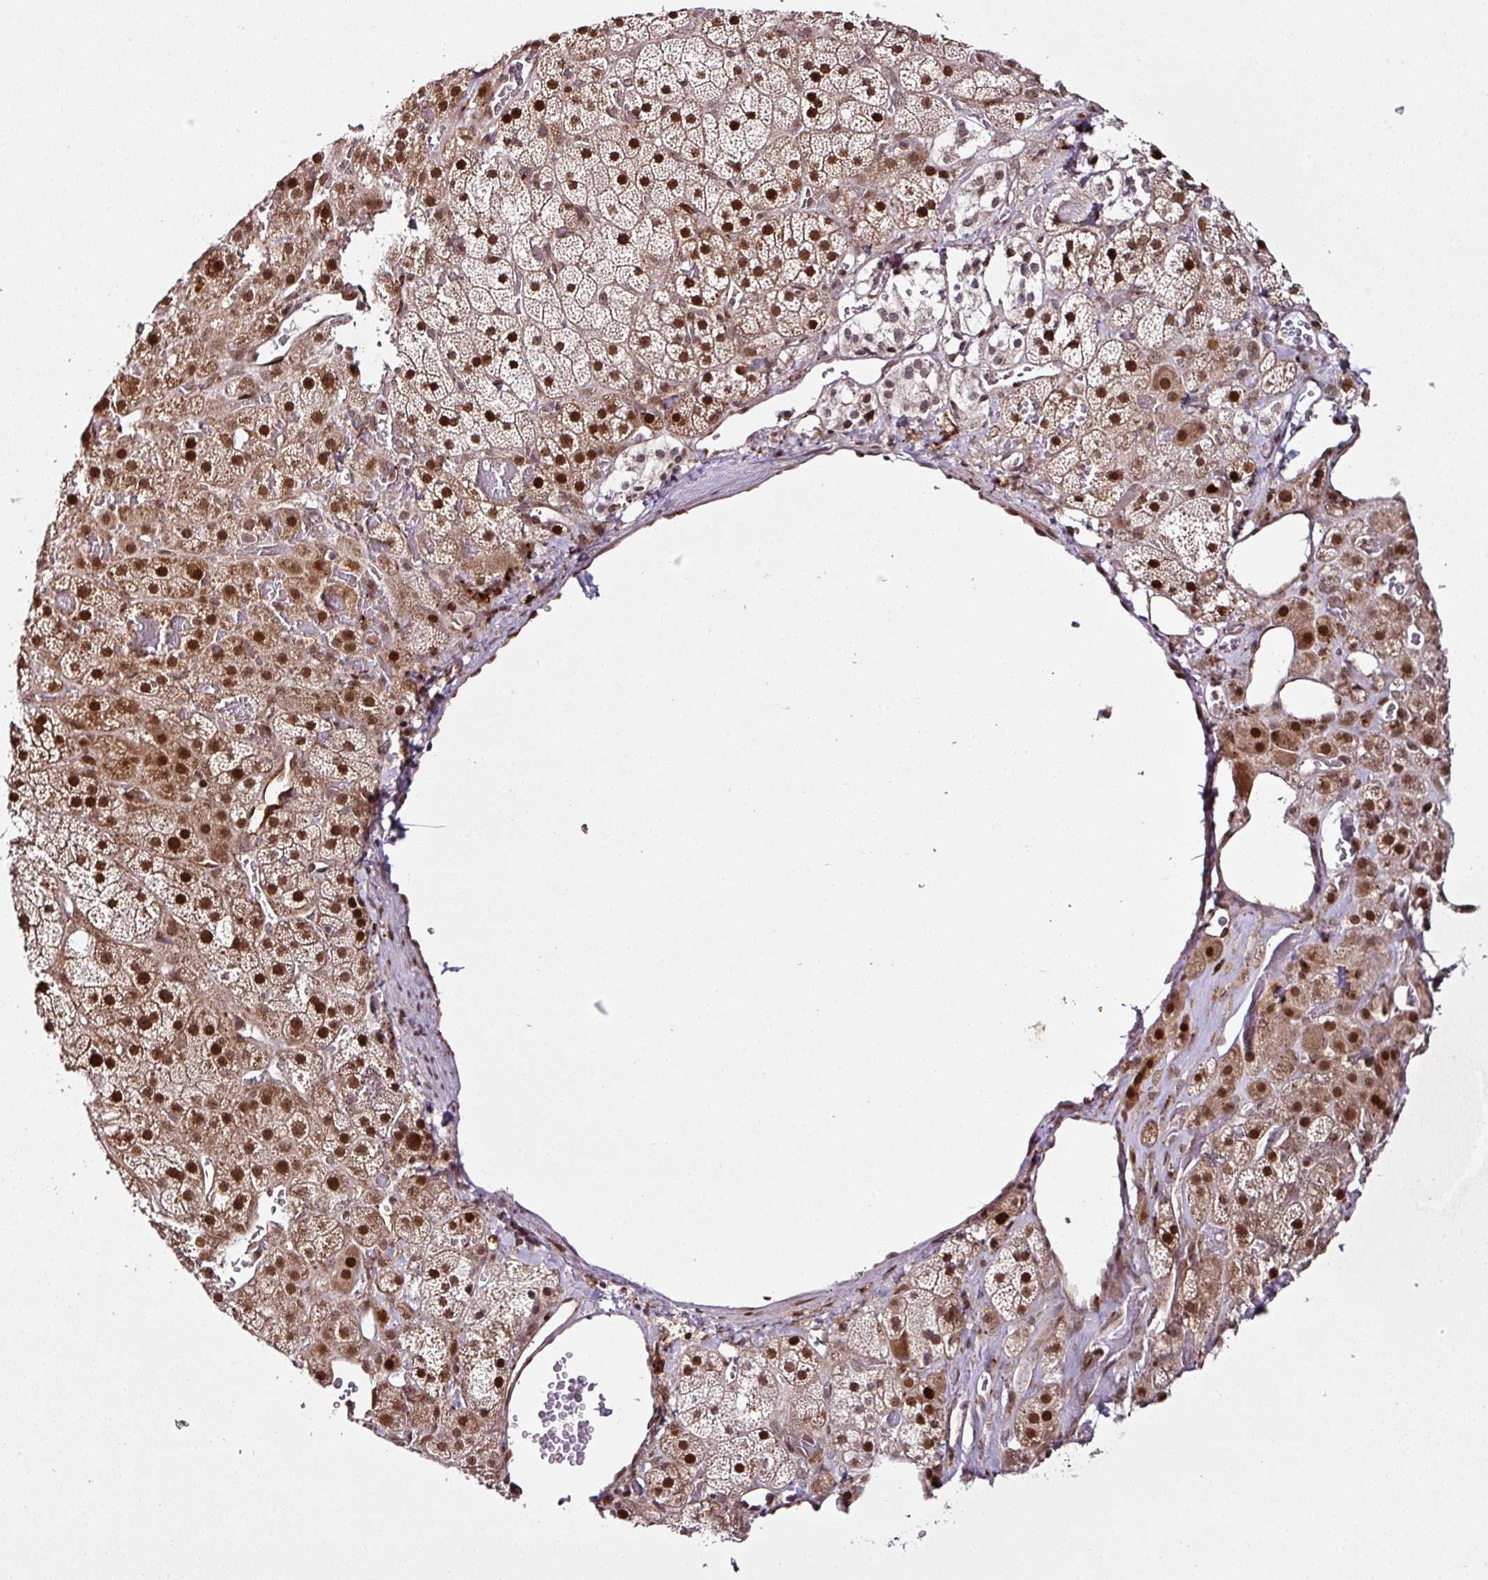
{"staining": {"intensity": "strong", "quantity": ">75%", "location": "cytoplasmic/membranous,nuclear"}, "tissue": "adrenal gland", "cell_type": "Glandular cells", "image_type": "normal", "snomed": [{"axis": "morphology", "description": "Normal tissue, NOS"}, {"axis": "topography", "description": "Adrenal gland"}], "caption": "Strong cytoplasmic/membranous,nuclear staining for a protein is seen in about >75% of glandular cells of normal adrenal gland using immunohistochemistry (IHC).", "gene": "COPRS", "patient": {"sex": "male", "age": 57}}